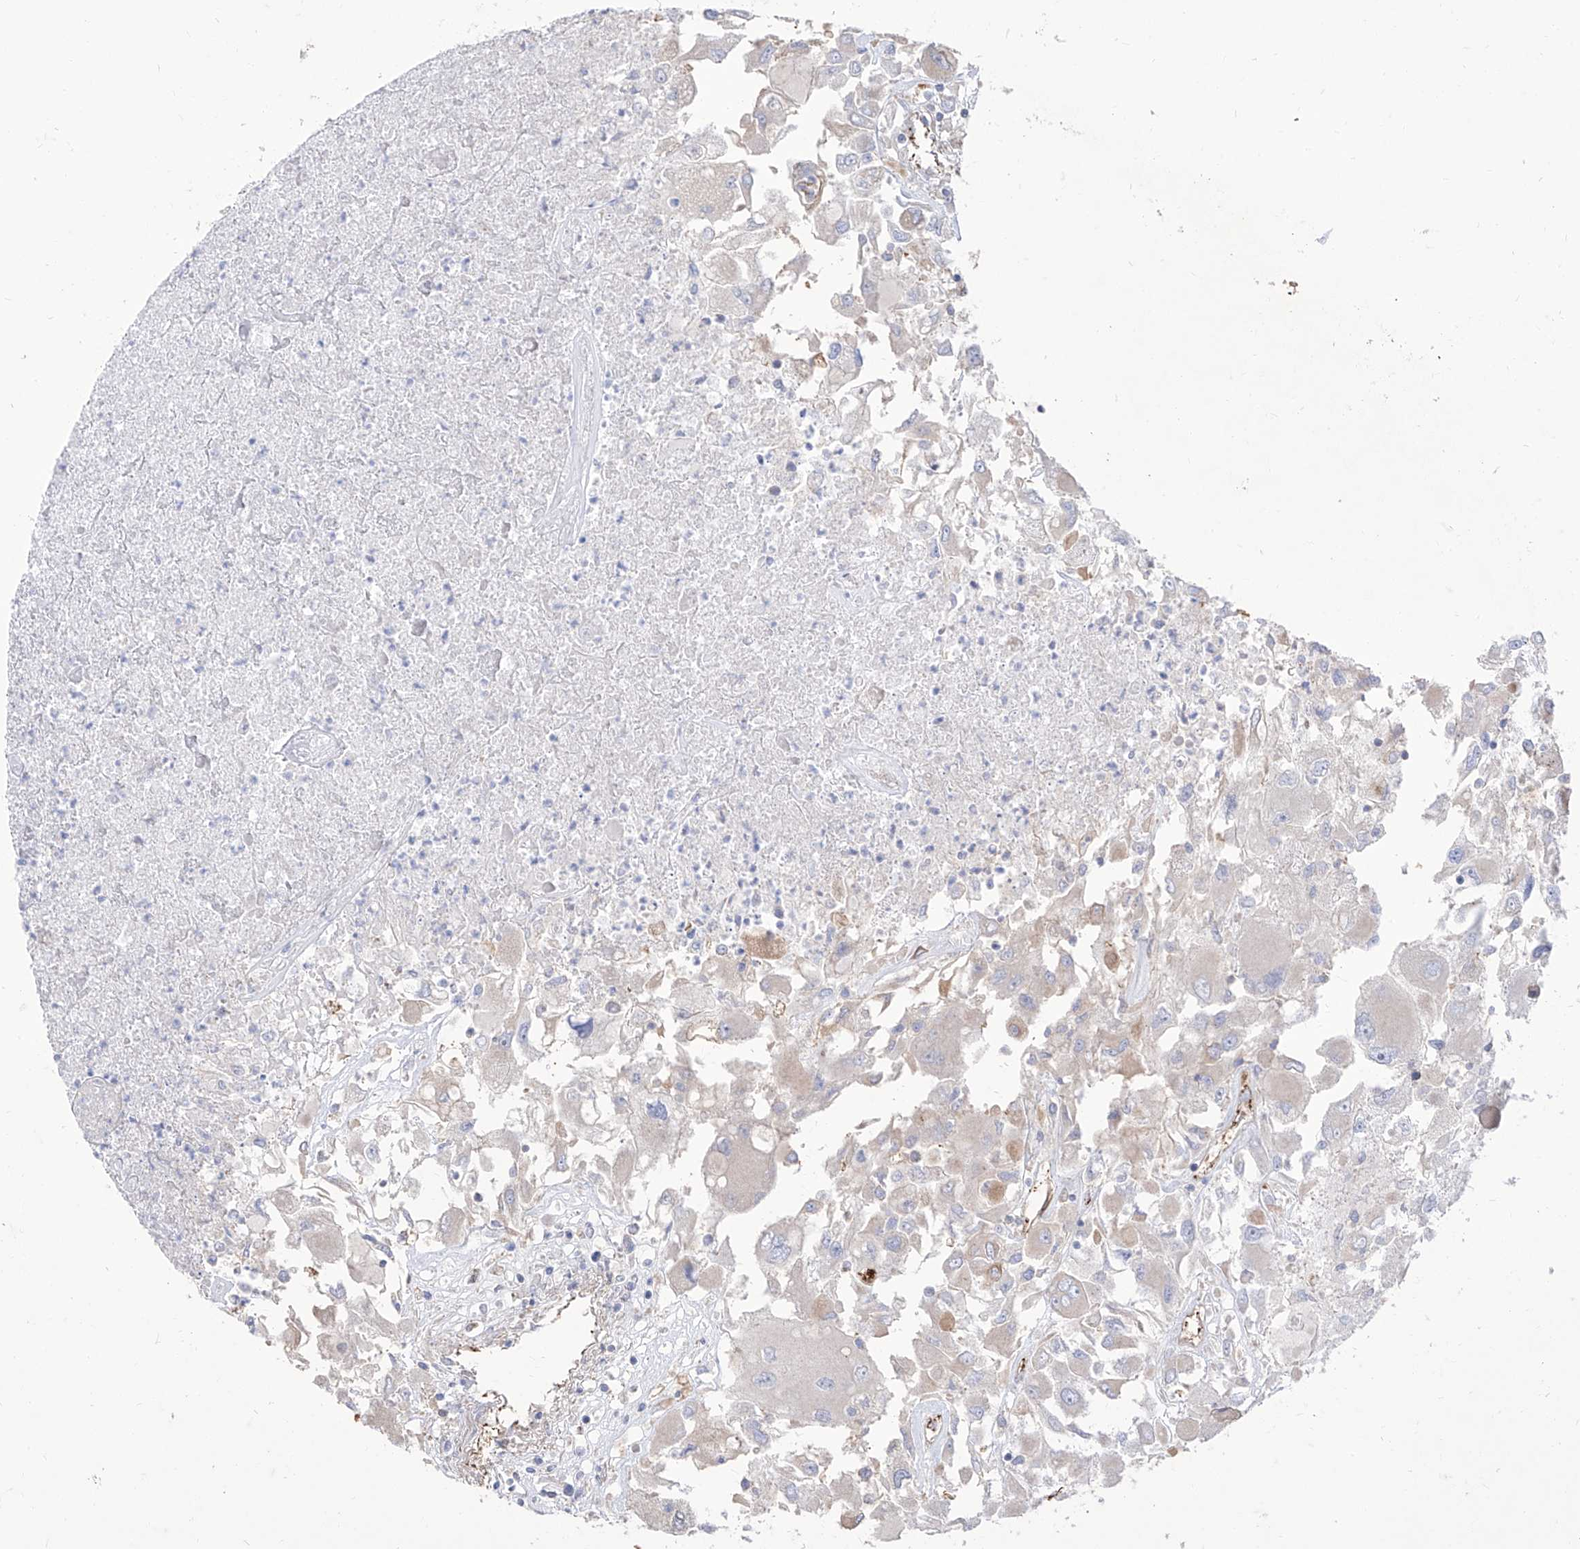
{"staining": {"intensity": "negative", "quantity": "none", "location": "none"}, "tissue": "renal cancer", "cell_type": "Tumor cells", "image_type": "cancer", "snomed": [{"axis": "morphology", "description": "Adenocarcinoma, NOS"}, {"axis": "topography", "description": "Kidney"}], "caption": "Adenocarcinoma (renal) stained for a protein using IHC demonstrates no positivity tumor cells.", "gene": "C1orf74", "patient": {"sex": "female", "age": 52}}